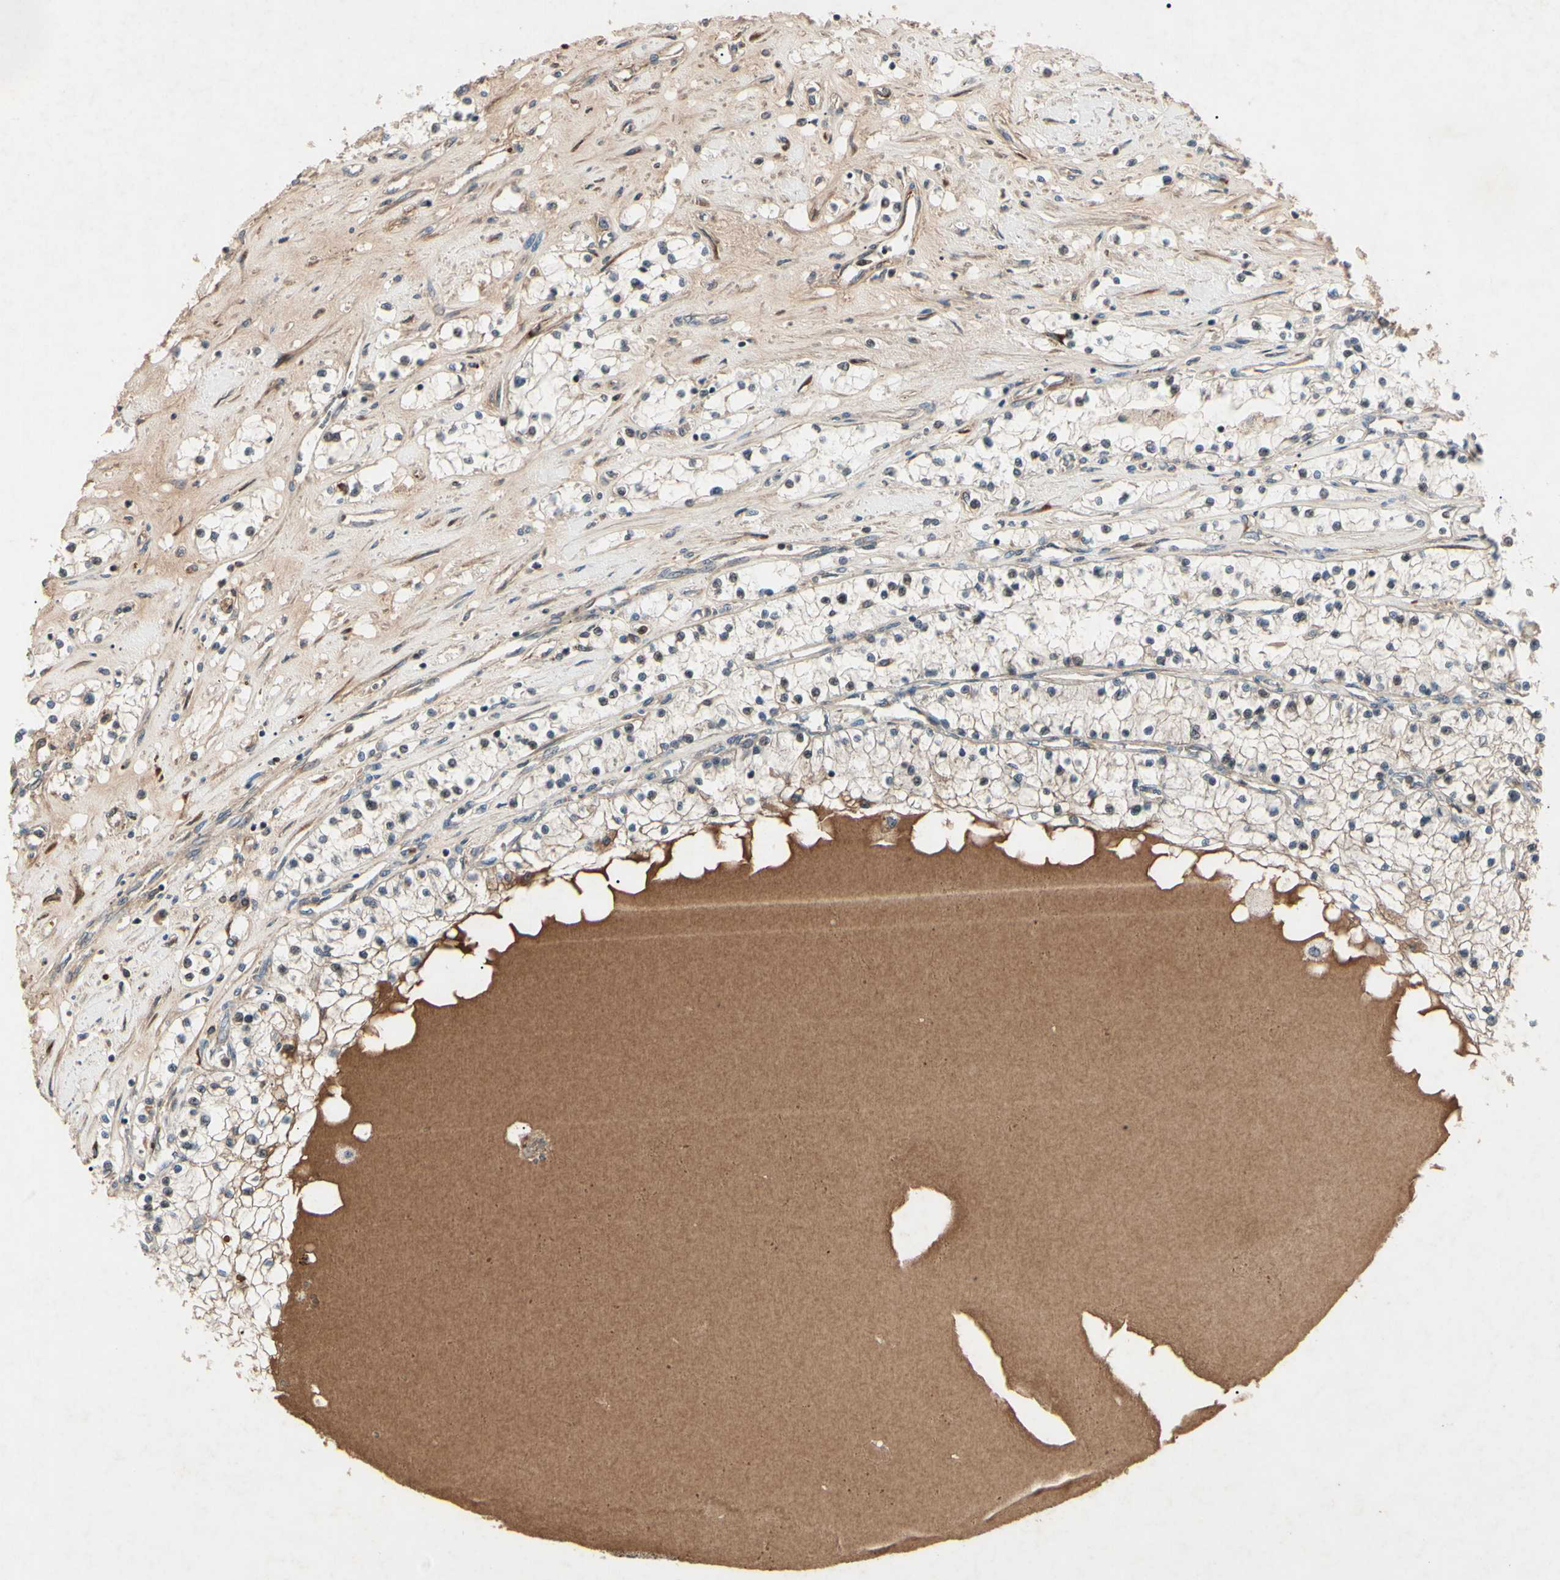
{"staining": {"intensity": "negative", "quantity": "none", "location": "none"}, "tissue": "renal cancer", "cell_type": "Tumor cells", "image_type": "cancer", "snomed": [{"axis": "morphology", "description": "Adenocarcinoma, NOS"}, {"axis": "topography", "description": "Kidney"}], "caption": "Immunohistochemical staining of renal adenocarcinoma reveals no significant positivity in tumor cells.", "gene": "AEBP1", "patient": {"sex": "male", "age": 68}}